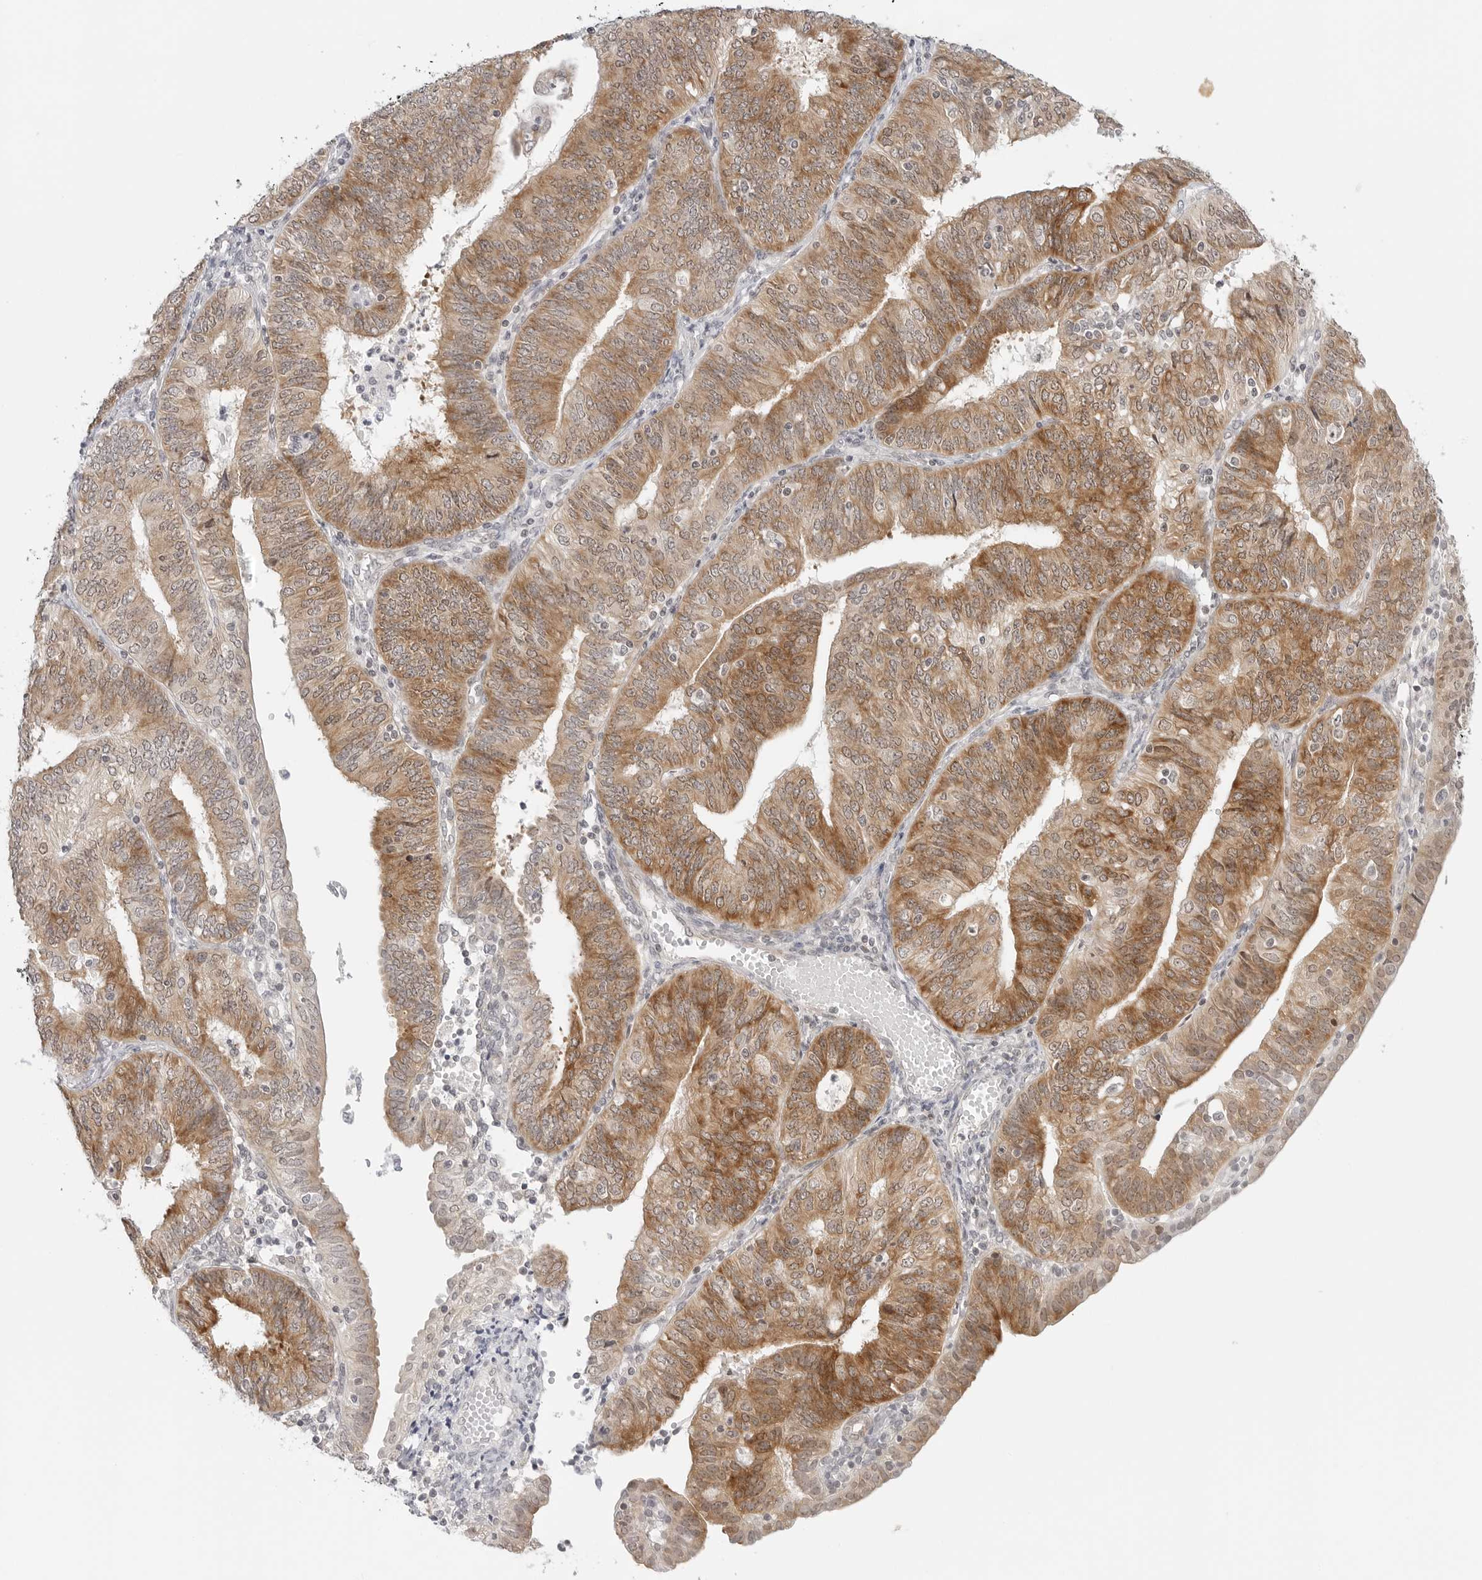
{"staining": {"intensity": "moderate", "quantity": ">75%", "location": "cytoplasmic/membranous"}, "tissue": "endometrial cancer", "cell_type": "Tumor cells", "image_type": "cancer", "snomed": [{"axis": "morphology", "description": "Adenocarcinoma, NOS"}, {"axis": "topography", "description": "Endometrium"}], "caption": "High-power microscopy captured an immunohistochemistry (IHC) micrograph of endometrial cancer (adenocarcinoma), revealing moderate cytoplasmic/membranous staining in about >75% of tumor cells. The staining is performed using DAB (3,3'-diaminobenzidine) brown chromogen to label protein expression. The nuclei are counter-stained blue using hematoxylin.", "gene": "METAP1", "patient": {"sex": "female", "age": 58}}